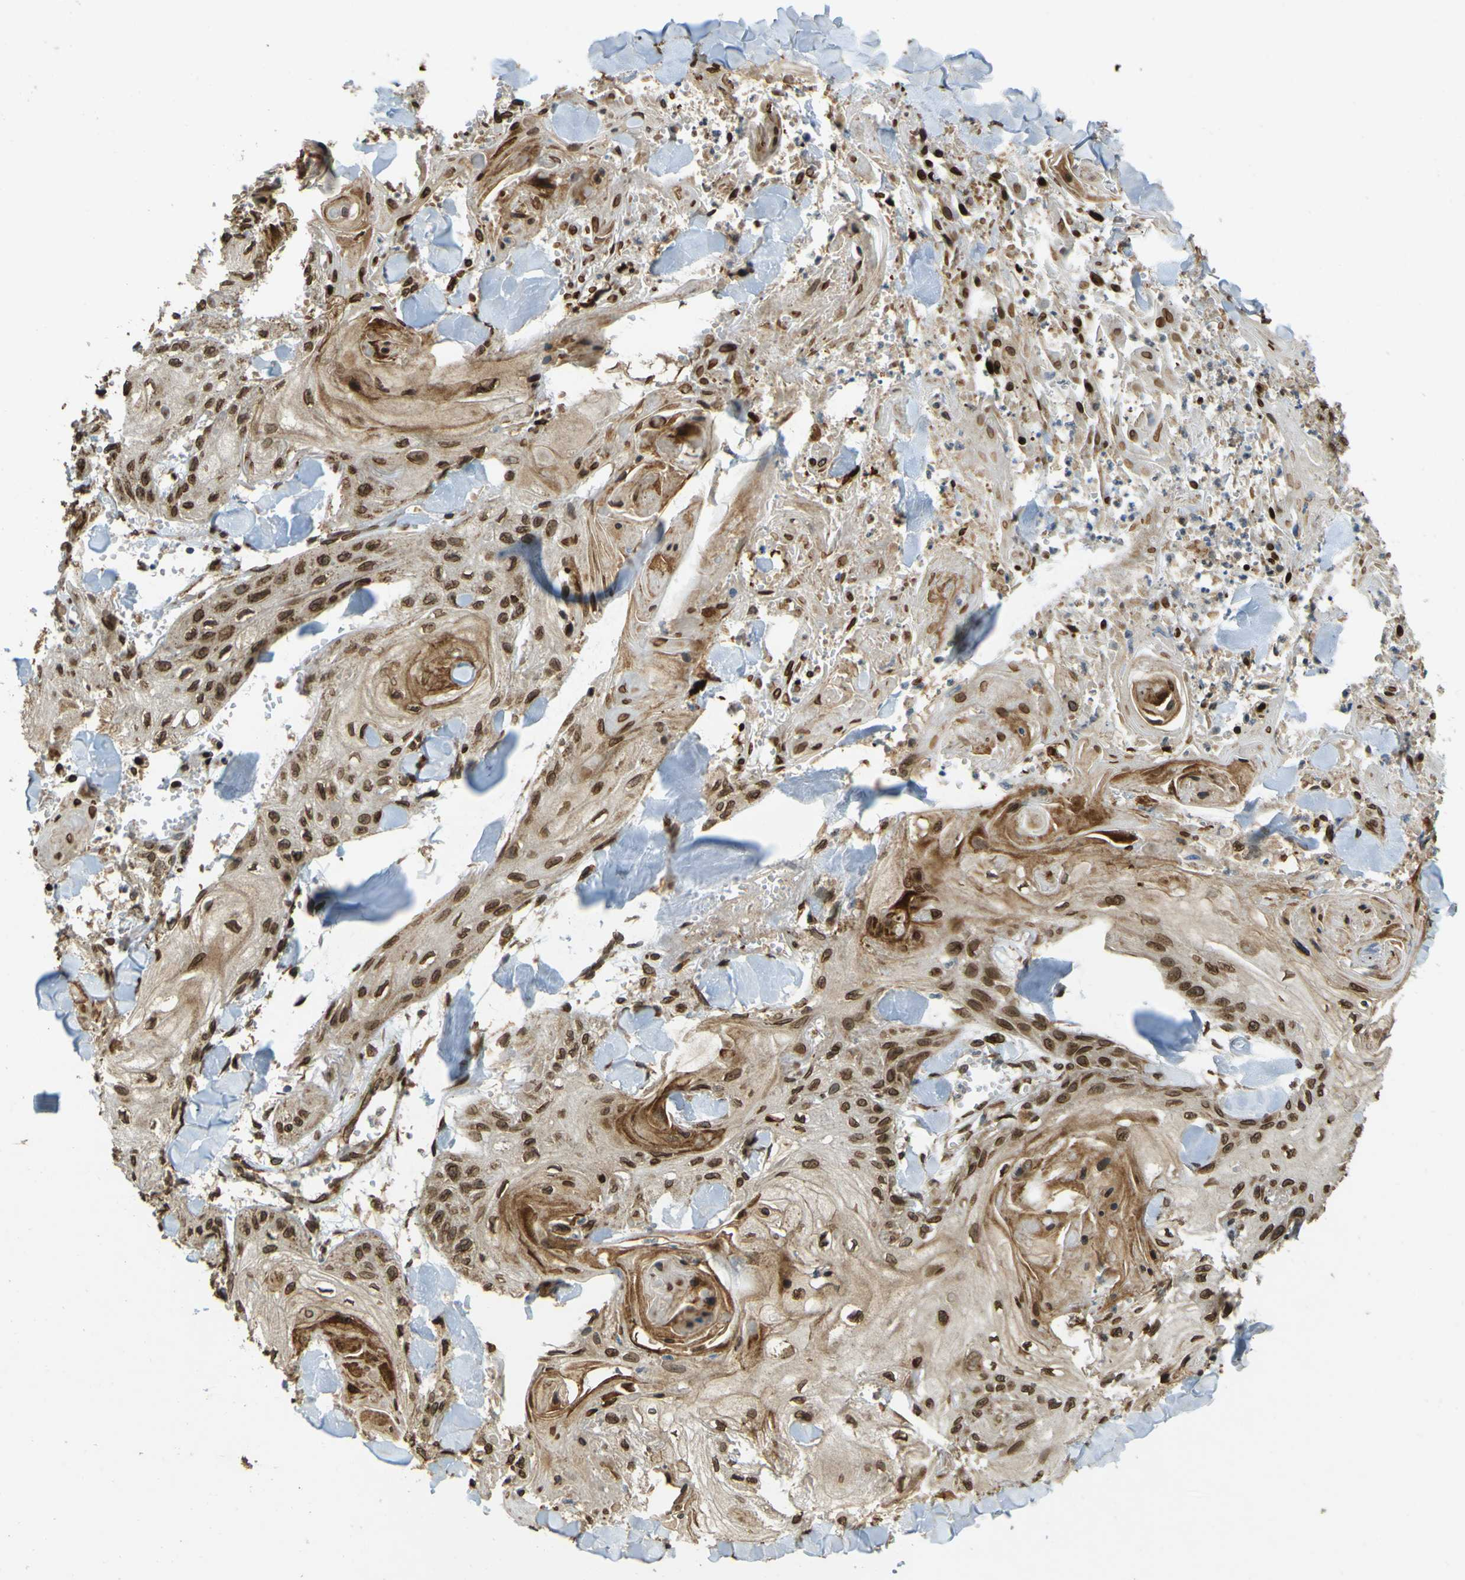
{"staining": {"intensity": "moderate", "quantity": ">75%", "location": "cytoplasmic/membranous,nuclear"}, "tissue": "skin cancer", "cell_type": "Tumor cells", "image_type": "cancer", "snomed": [{"axis": "morphology", "description": "Squamous cell carcinoma, NOS"}, {"axis": "topography", "description": "Skin"}], "caption": "Protein staining displays moderate cytoplasmic/membranous and nuclear positivity in about >75% of tumor cells in skin cancer (squamous cell carcinoma).", "gene": "GALNT1", "patient": {"sex": "male", "age": 74}}